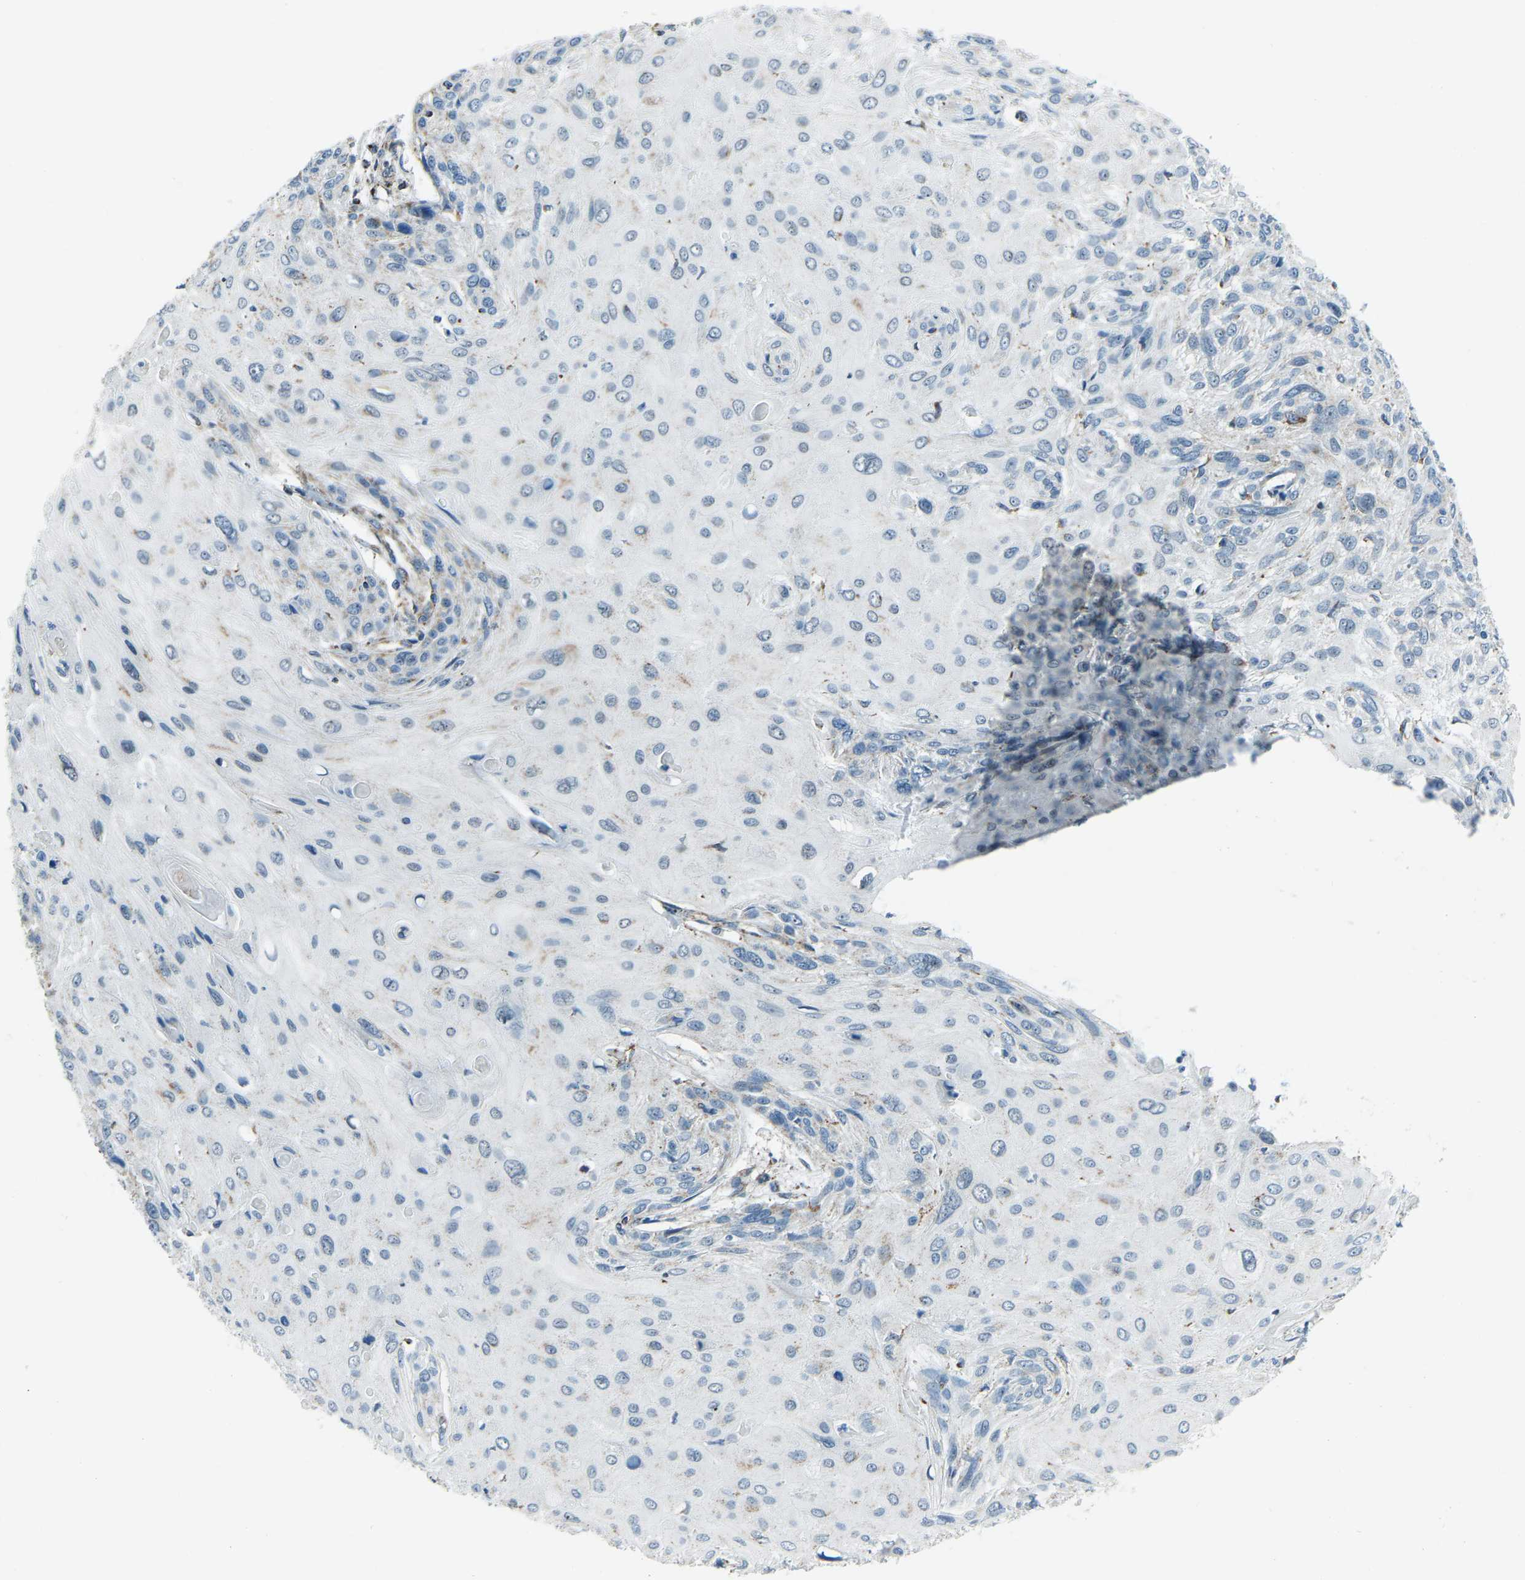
{"staining": {"intensity": "negative", "quantity": "none", "location": "none"}, "tissue": "cervical cancer", "cell_type": "Tumor cells", "image_type": "cancer", "snomed": [{"axis": "morphology", "description": "Squamous cell carcinoma, NOS"}, {"axis": "topography", "description": "Cervix"}], "caption": "Immunohistochemical staining of human cervical cancer (squamous cell carcinoma) exhibits no significant staining in tumor cells.", "gene": "RBM33", "patient": {"sex": "female", "age": 51}}